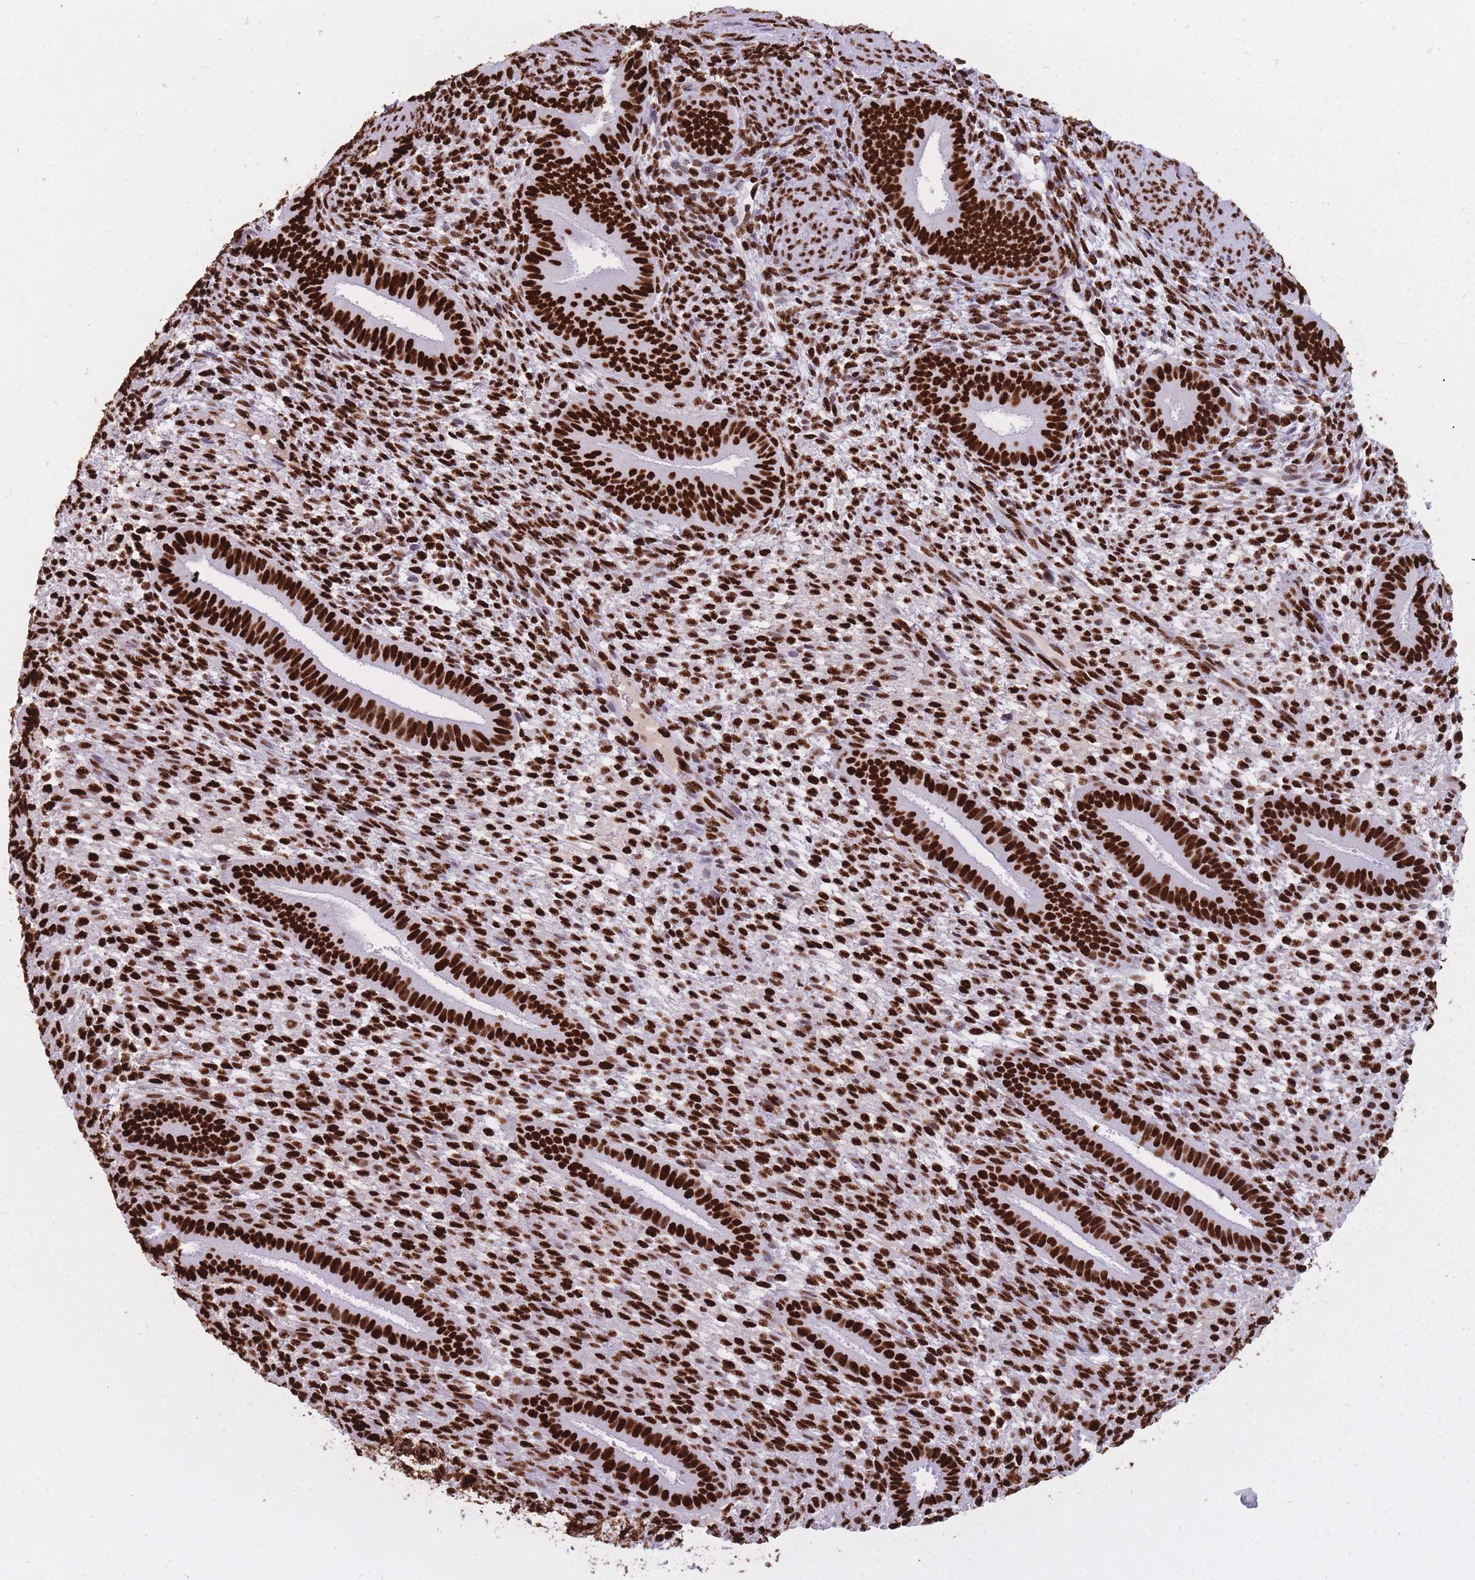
{"staining": {"intensity": "strong", "quantity": ">75%", "location": "nuclear"}, "tissue": "endometrium", "cell_type": "Cells in endometrial stroma", "image_type": "normal", "snomed": [{"axis": "morphology", "description": "Normal tissue, NOS"}, {"axis": "topography", "description": "Endometrium"}], "caption": "An IHC image of benign tissue is shown. Protein staining in brown highlights strong nuclear positivity in endometrium within cells in endometrial stroma.", "gene": "HNRNPUL1", "patient": {"sex": "female", "age": 36}}